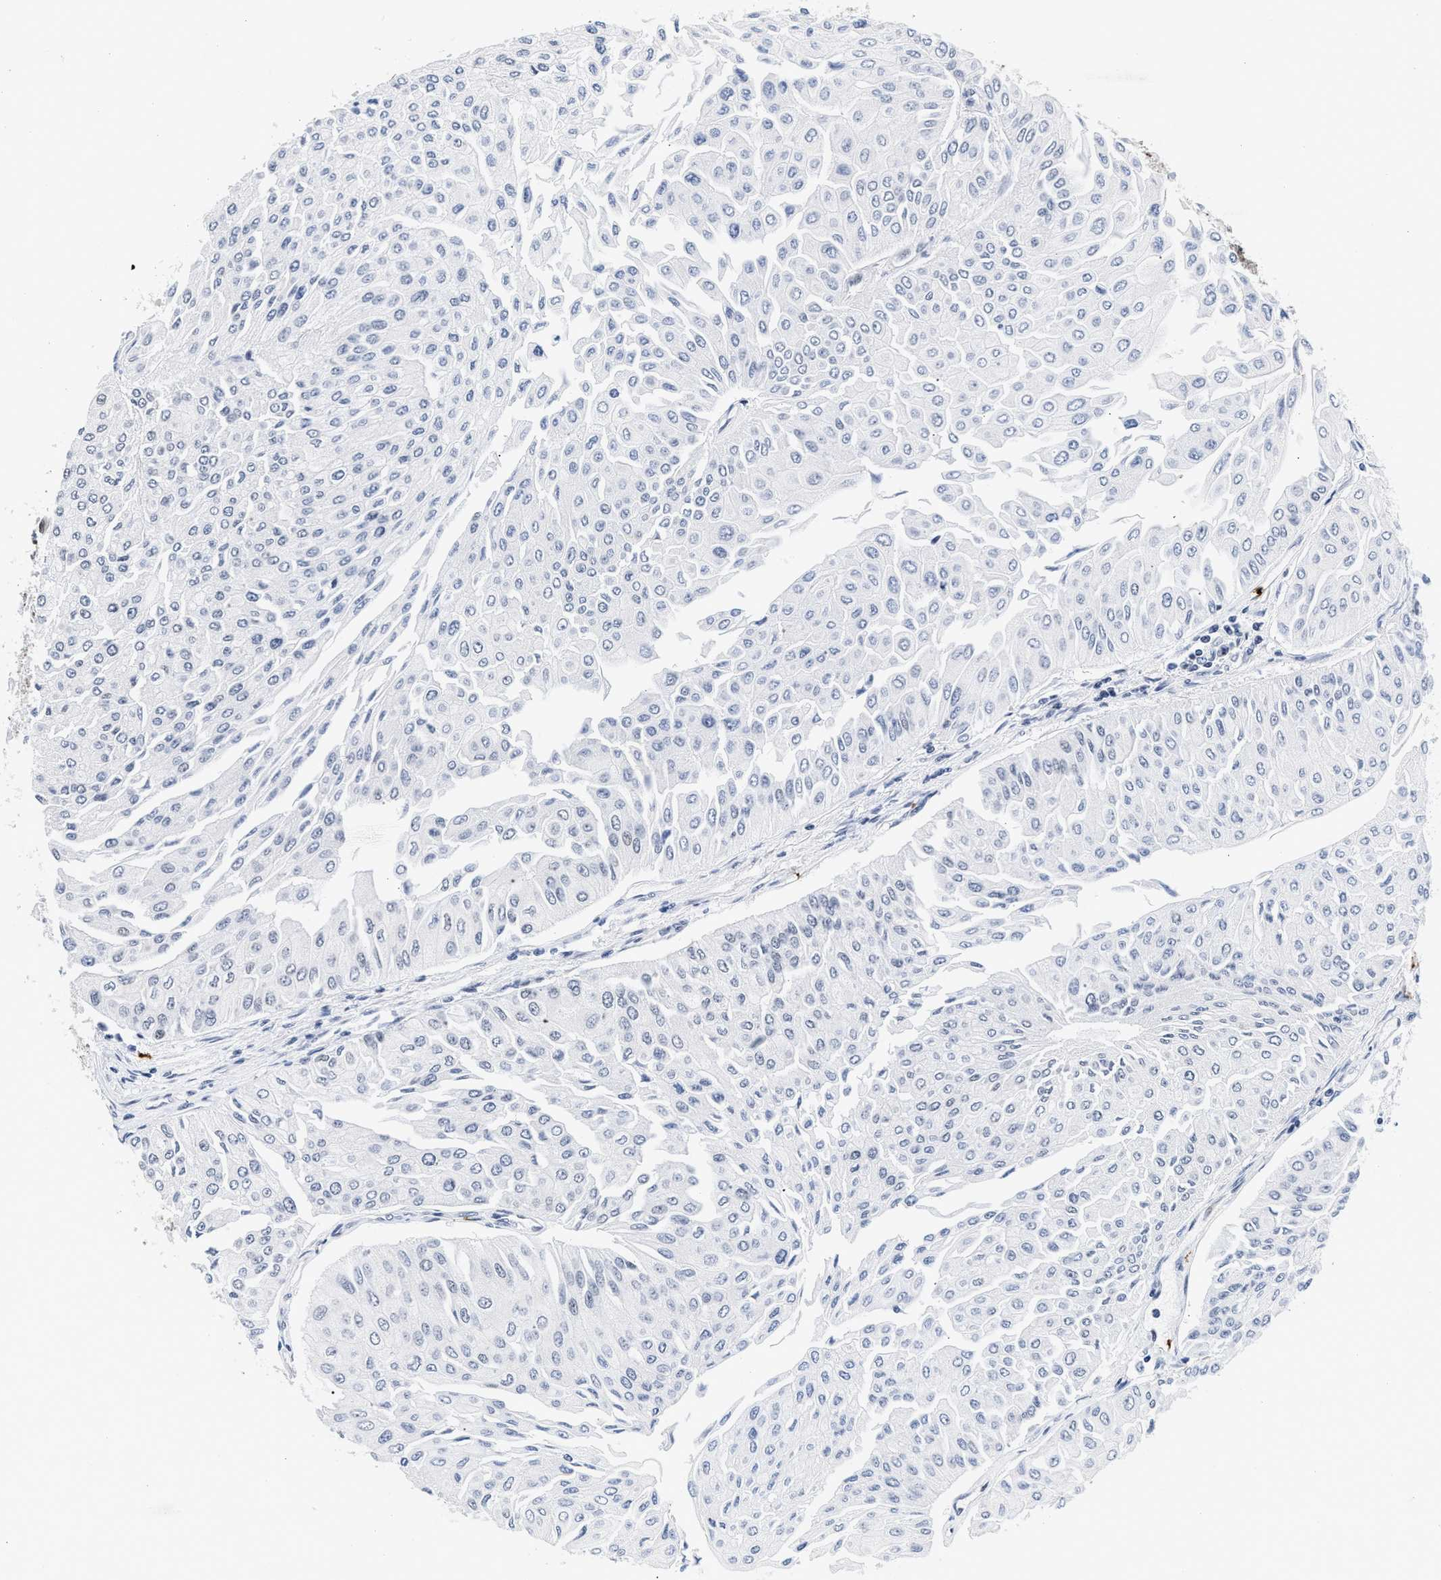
{"staining": {"intensity": "moderate", "quantity": "25%-75%", "location": "nuclear"}, "tissue": "urothelial cancer", "cell_type": "Tumor cells", "image_type": "cancer", "snomed": [{"axis": "morphology", "description": "Urothelial carcinoma, Low grade"}, {"axis": "topography", "description": "Urinary bladder"}], "caption": "High-power microscopy captured an immunohistochemistry micrograph of urothelial cancer, revealing moderate nuclear expression in approximately 25%-75% of tumor cells. The staining is performed using DAB (3,3'-diaminobenzidine) brown chromogen to label protein expression. The nuclei are counter-stained blue using hematoxylin.", "gene": "RAD21", "patient": {"sex": "male", "age": 67}}